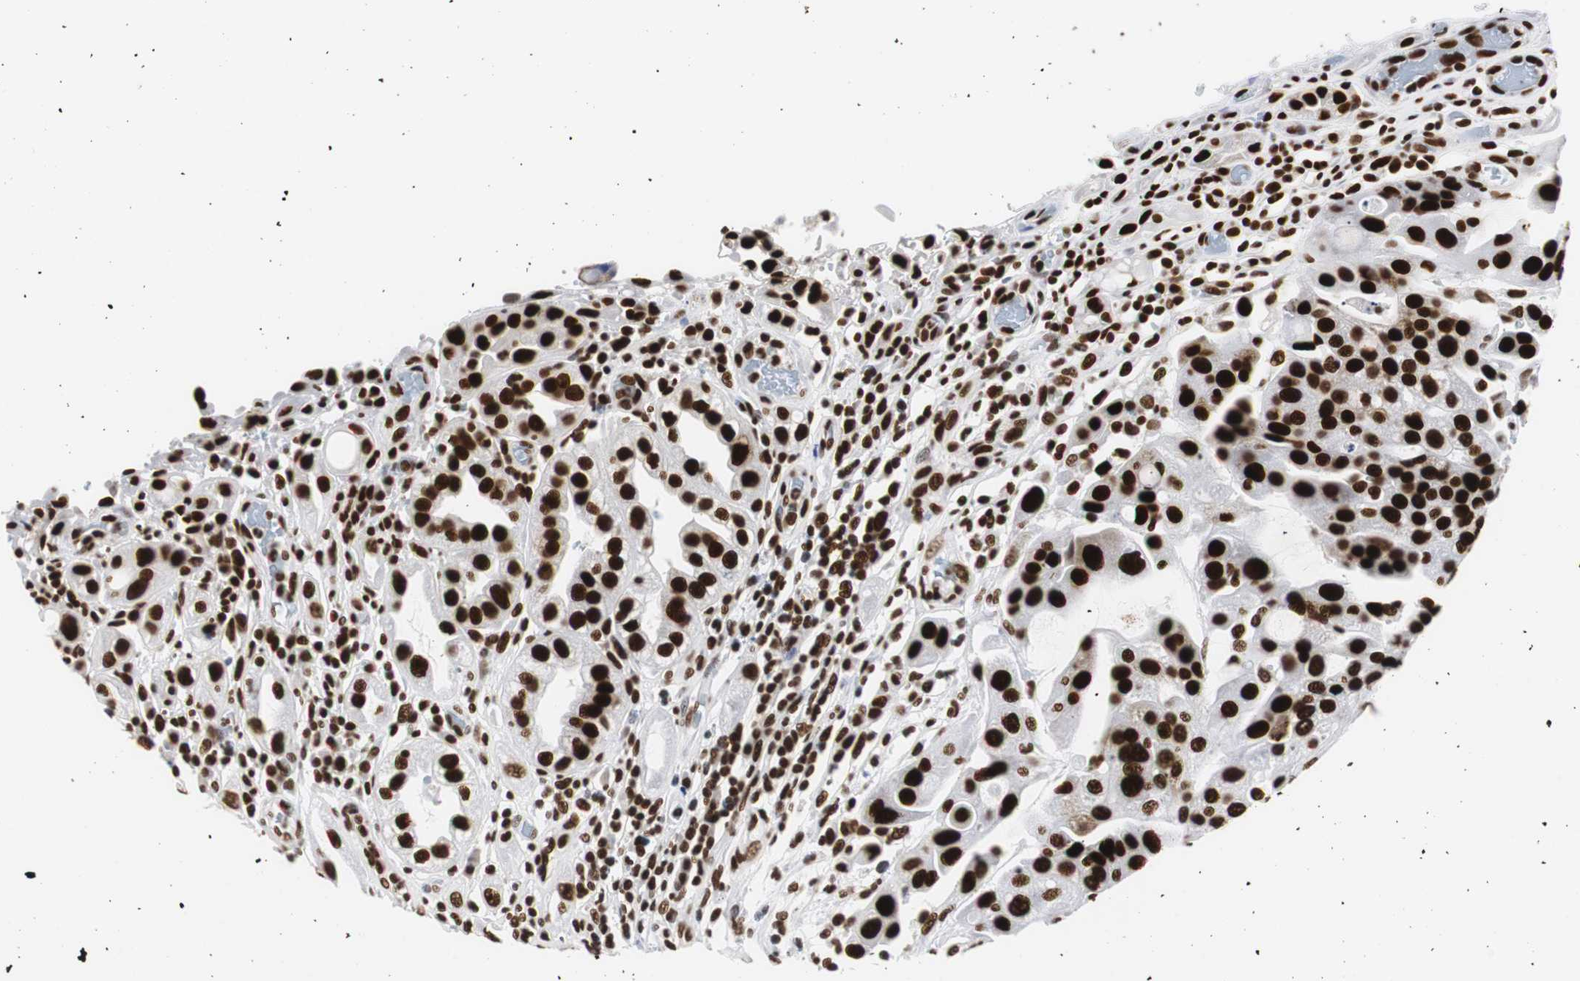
{"staining": {"intensity": "strong", "quantity": ">75%", "location": "nuclear"}, "tissue": "urothelial cancer", "cell_type": "Tumor cells", "image_type": "cancer", "snomed": [{"axis": "morphology", "description": "Urothelial carcinoma, High grade"}, {"axis": "topography", "description": "Urinary bladder"}], "caption": "Urothelial cancer stained with DAB (3,3'-diaminobenzidine) immunohistochemistry (IHC) shows high levels of strong nuclear positivity in about >75% of tumor cells.", "gene": "HNRNPH2", "patient": {"sex": "female", "age": 64}}